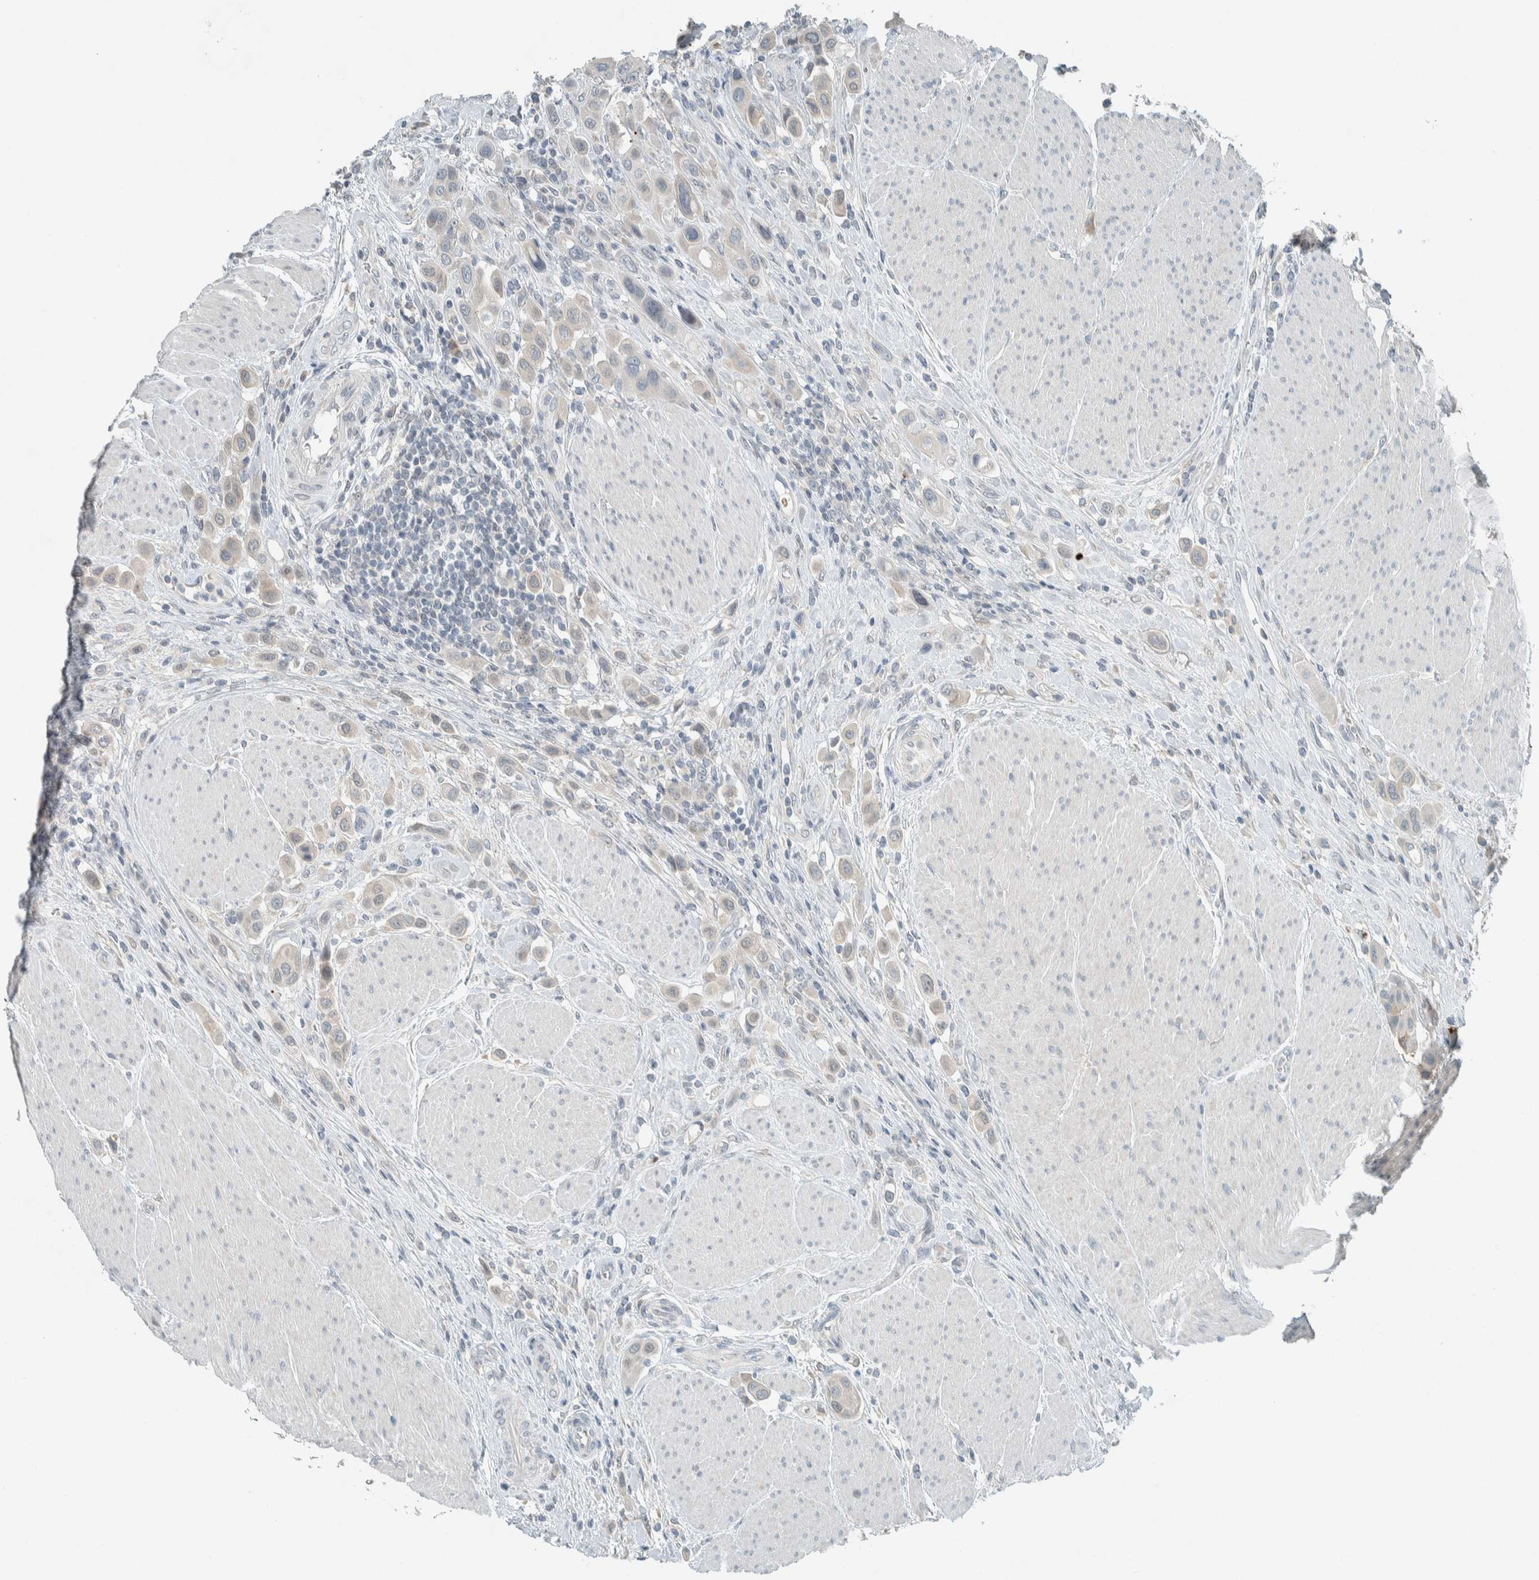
{"staining": {"intensity": "negative", "quantity": "none", "location": "none"}, "tissue": "urothelial cancer", "cell_type": "Tumor cells", "image_type": "cancer", "snomed": [{"axis": "morphology", "description": "Urothelial carcinoma, High grade"}, {"axis": "topography", "description": "Urinary bladder"}], "caption": "Immunohistochemistry (IHC) of human urothelial cancer displays no positivity in tumor cells.", "gene": "CERCAM", "patient": {"sex": "male", "age": 50}}